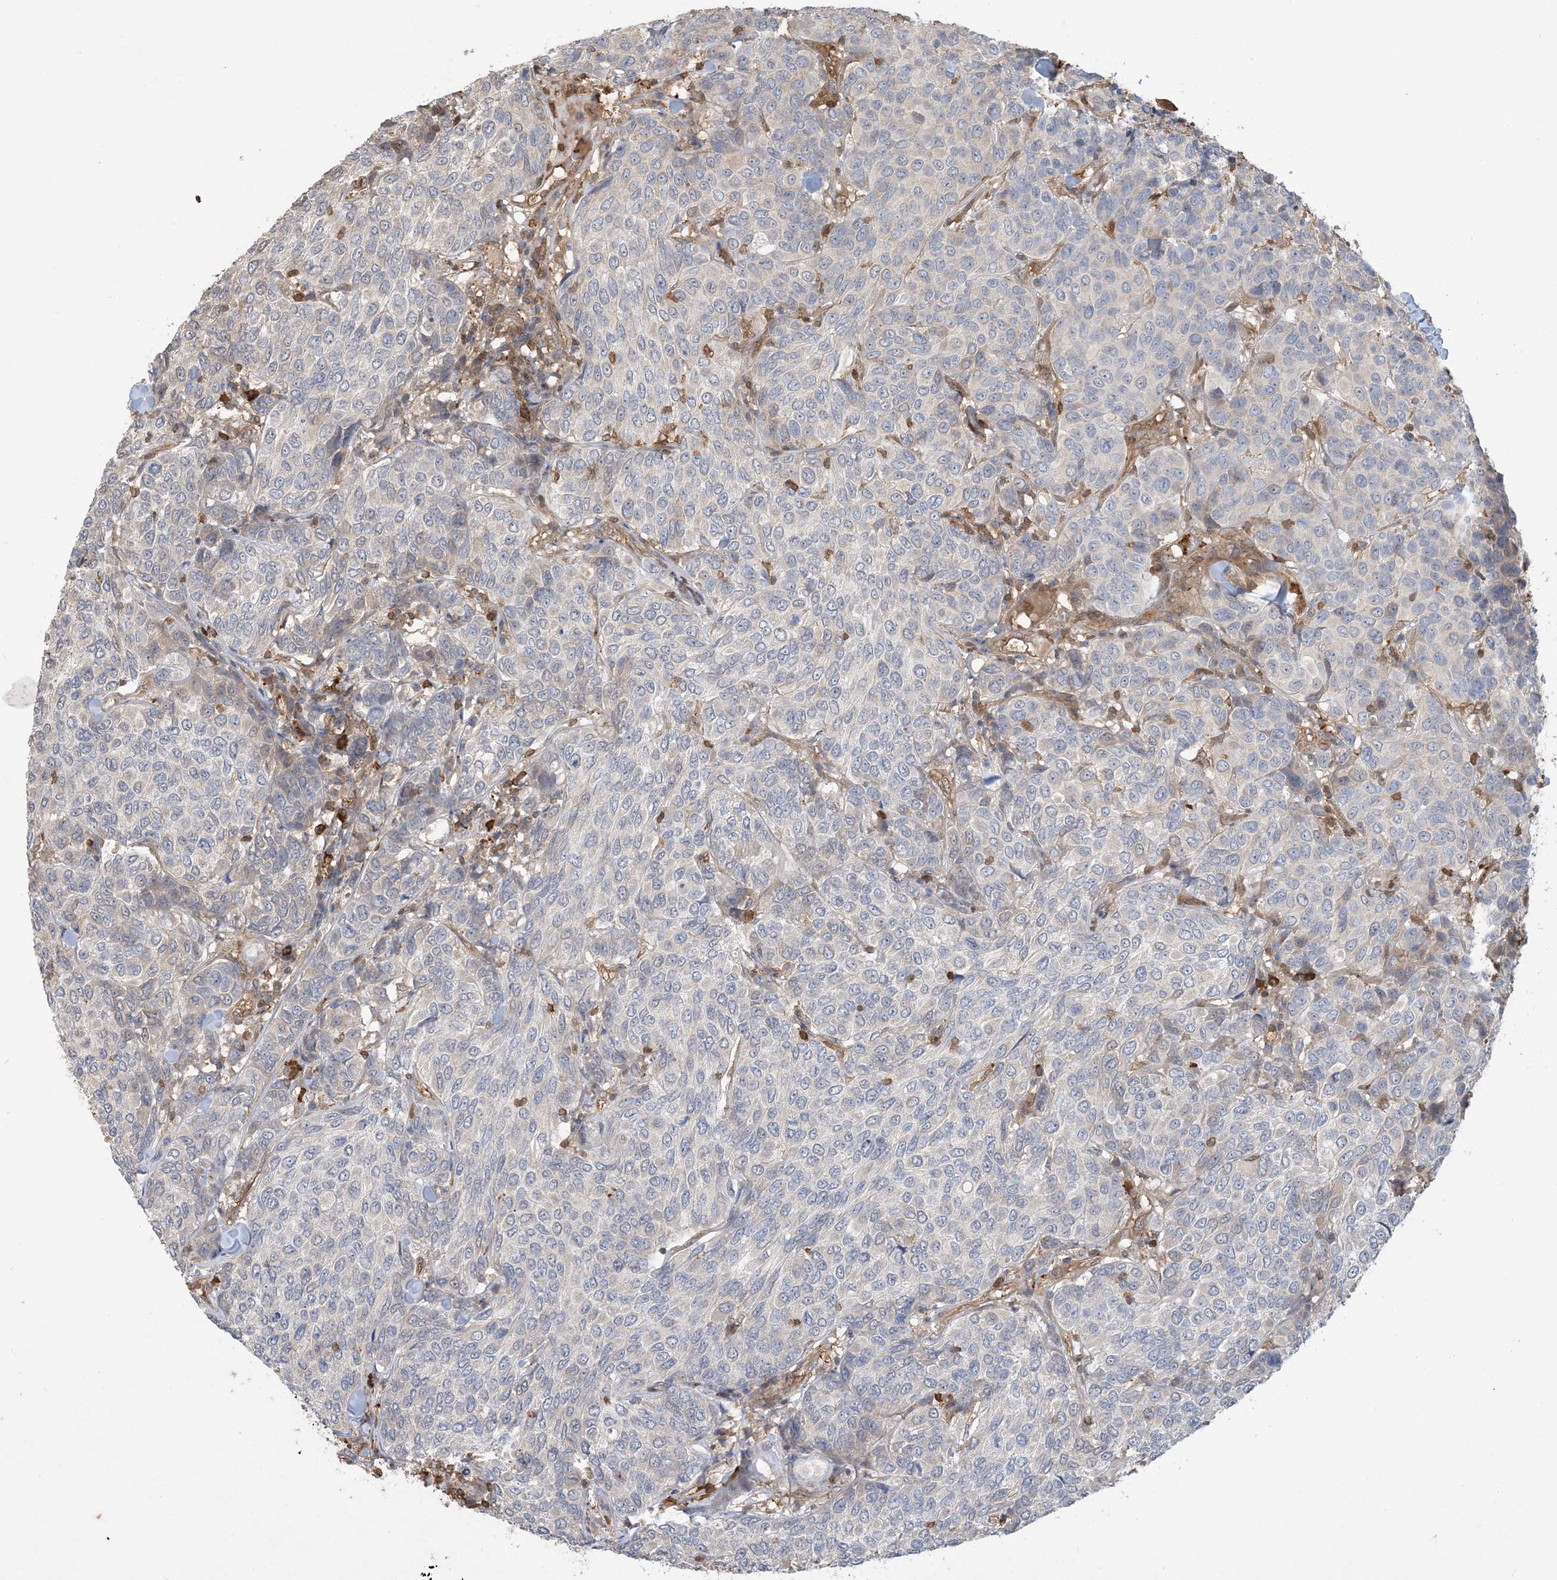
{"staining": {"intensity": "negative", "quantity": "none", "location": "none"}, "tissue": "breast cancer", "cell_type": "Tumor cells", "image_type": "cancer", "snomed": [{"axis": "morphology", "description": "Duct carcinoma"}, {"axis": "topography", "description": "Breast"}], "caption": "Immunohistochemical staining of breast cancer demonstrates no significant expression in tumor cells.", "gene": "TMSB4X", "patient": {"sex": "female", "age": 55}}